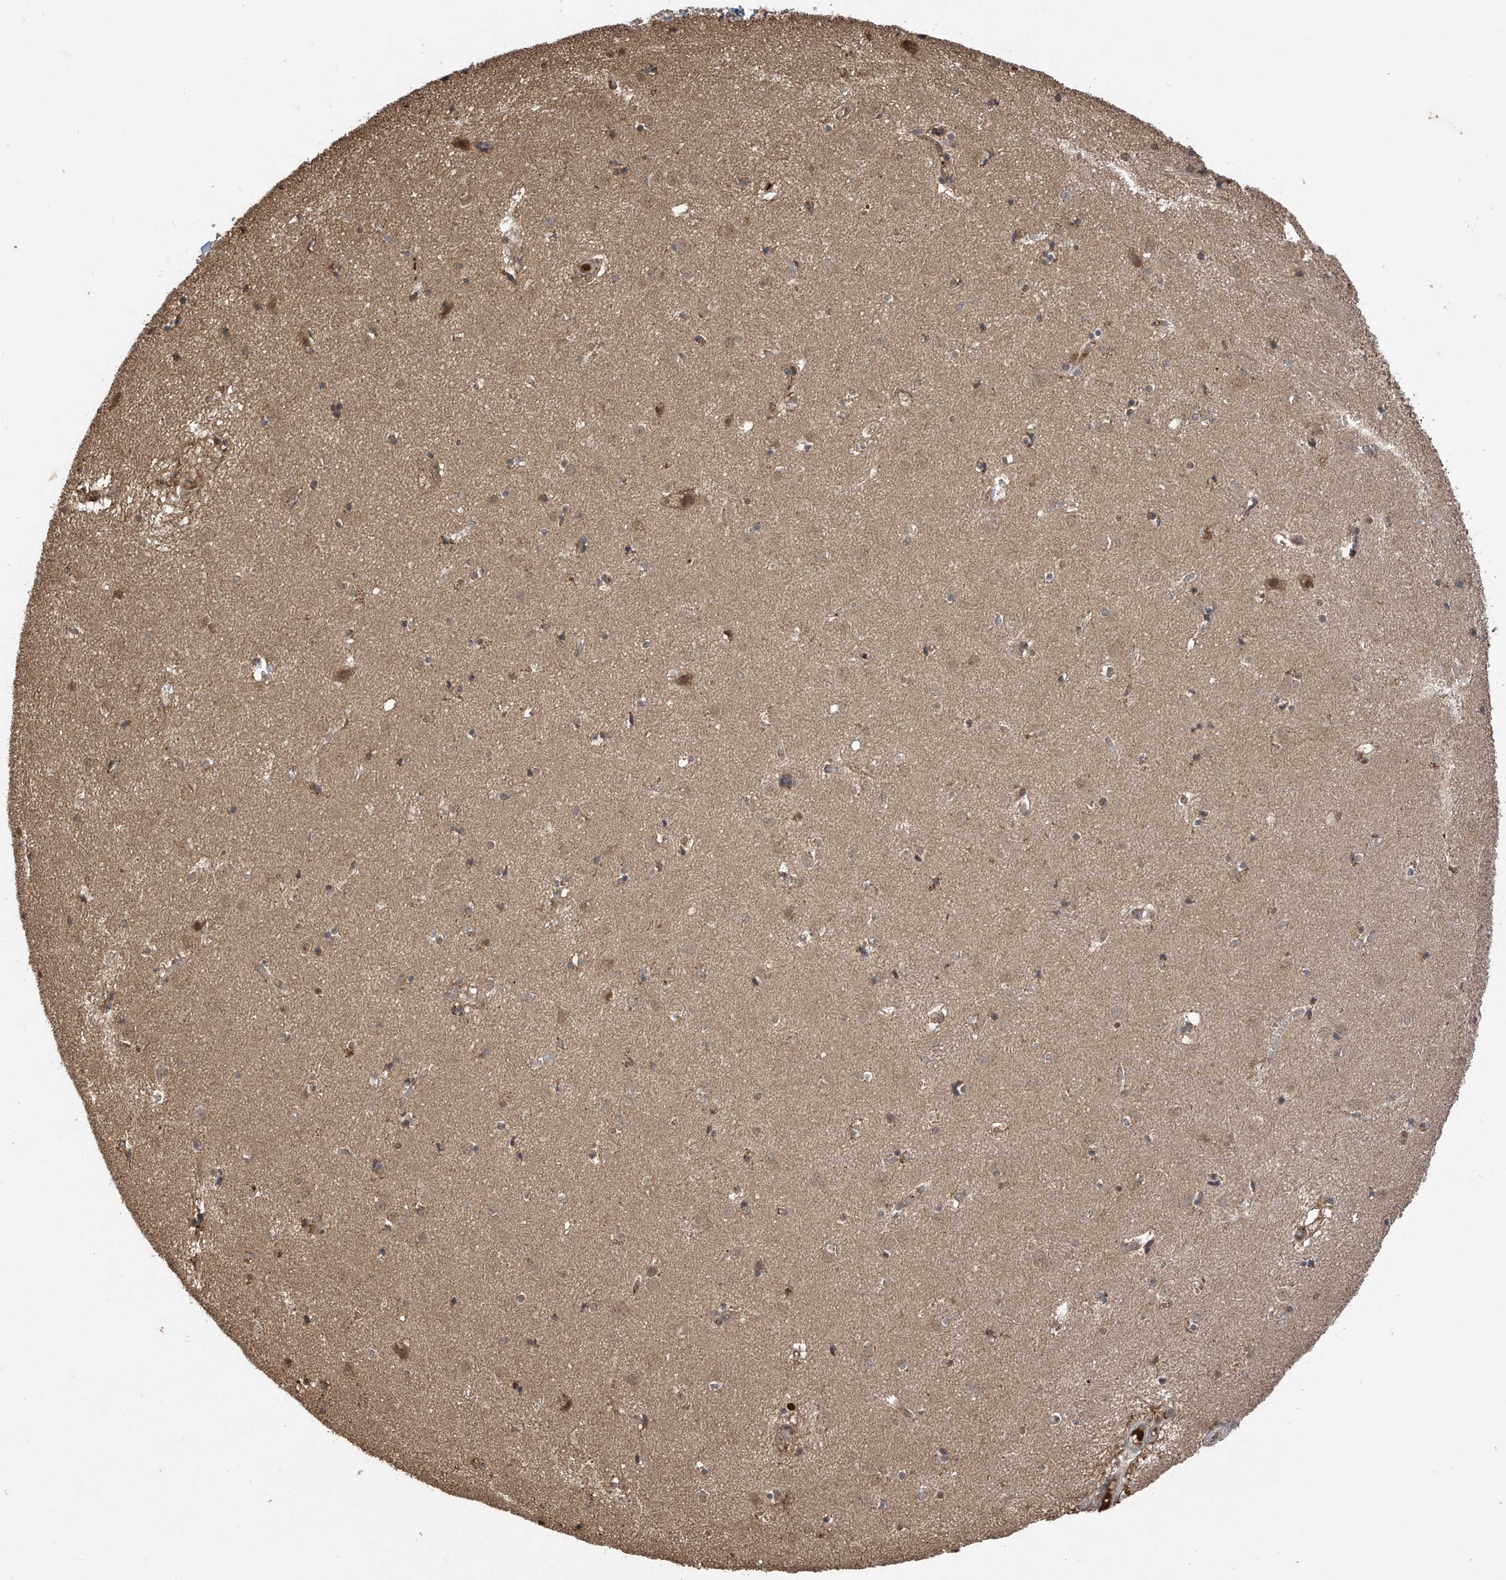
{"staining": {"intensity": "moderate", "quantity": "<25%", "location": "cytoplasmic/membranous,nuclear"}, "tissue": "caudate", "cell_type": "Glial cells", "image_type": "normal", "snomed": [{"axis": "morphology", "description": "Normal tissue, NOS"}, {"axis": "topography", "description": "Lateral ventricle wall"}], "caption": "Brown immunohistochemical staining in unremarkable caudate reveals moderate cytoplasmic/membranous,nuclear staining in about <25% of glial cells. The staining was performed using DAB, with brown indicating positive protein expression. Nuclei are stained blue with hematoxylin.", "gene": "PNPT1", "patient": {"sex": "male", "age": 70}}